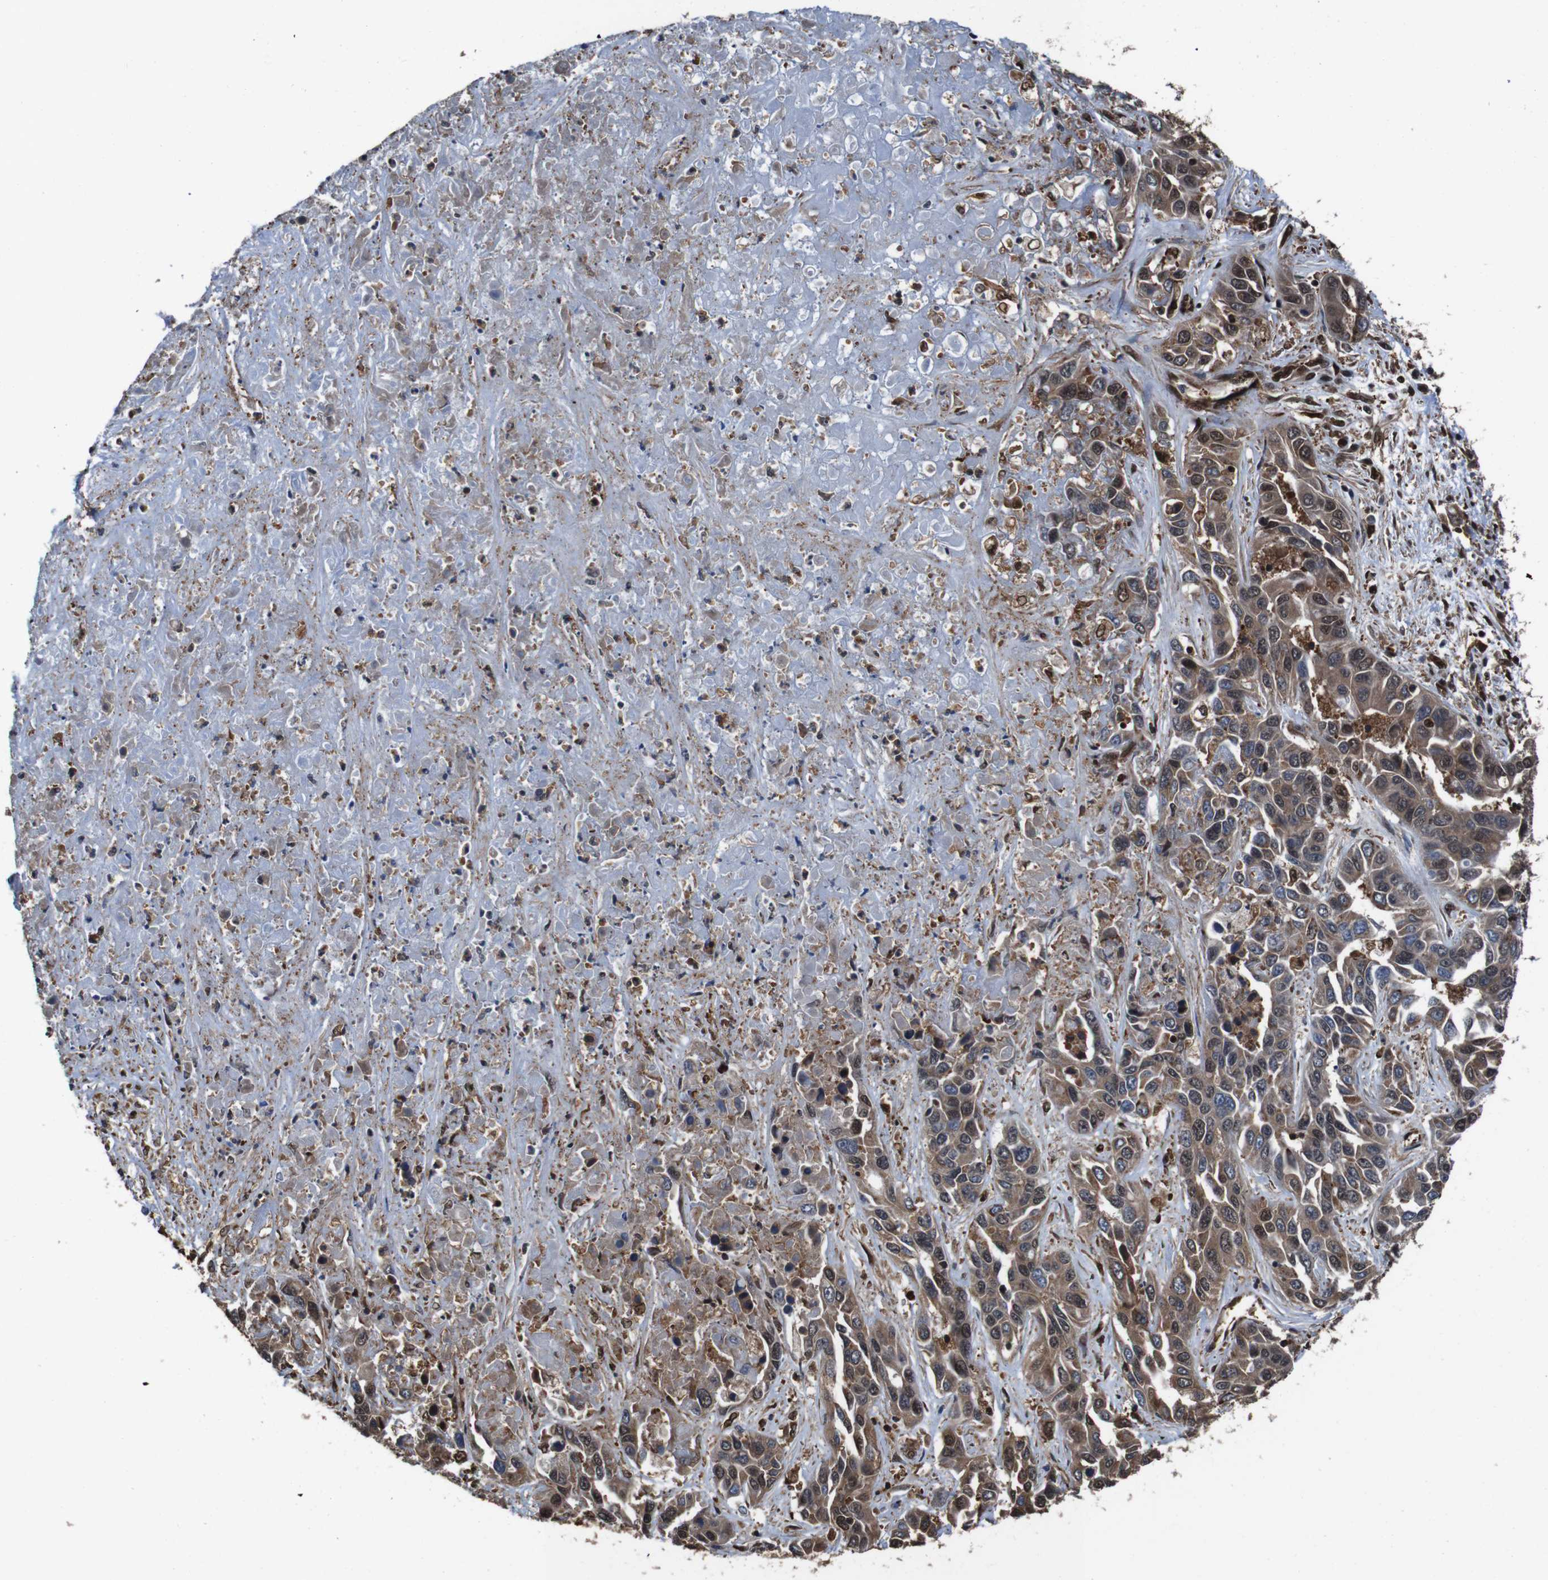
{"staining": {"intensity": "moderate", "quantity": ">75%", "location": "cytoplasmic/membranous,nuclear"}, "tissue": "liver cancer", "cell_type": "Tumor cells", "image_type": "cancer", "snomed": [{"axis": "morphology", "description": "Cholangiocarcinoma"}, {"axis": "topography", "description": "Liver"}], "caption": "Immunohistochemistry (IHC) micrograph of neoplastic tissue: liver cancer stained using immunohistochemistry (IHC) demonstrates medium levels of moderate protein expression localized specifically in the cytoplasmic/membranous and nuclear of tumor cells, appearing as a cytoplasmic/membranous and nuclear brown color.", "gene": "VCP", "patient": {"sex": "female", "age": 52}}